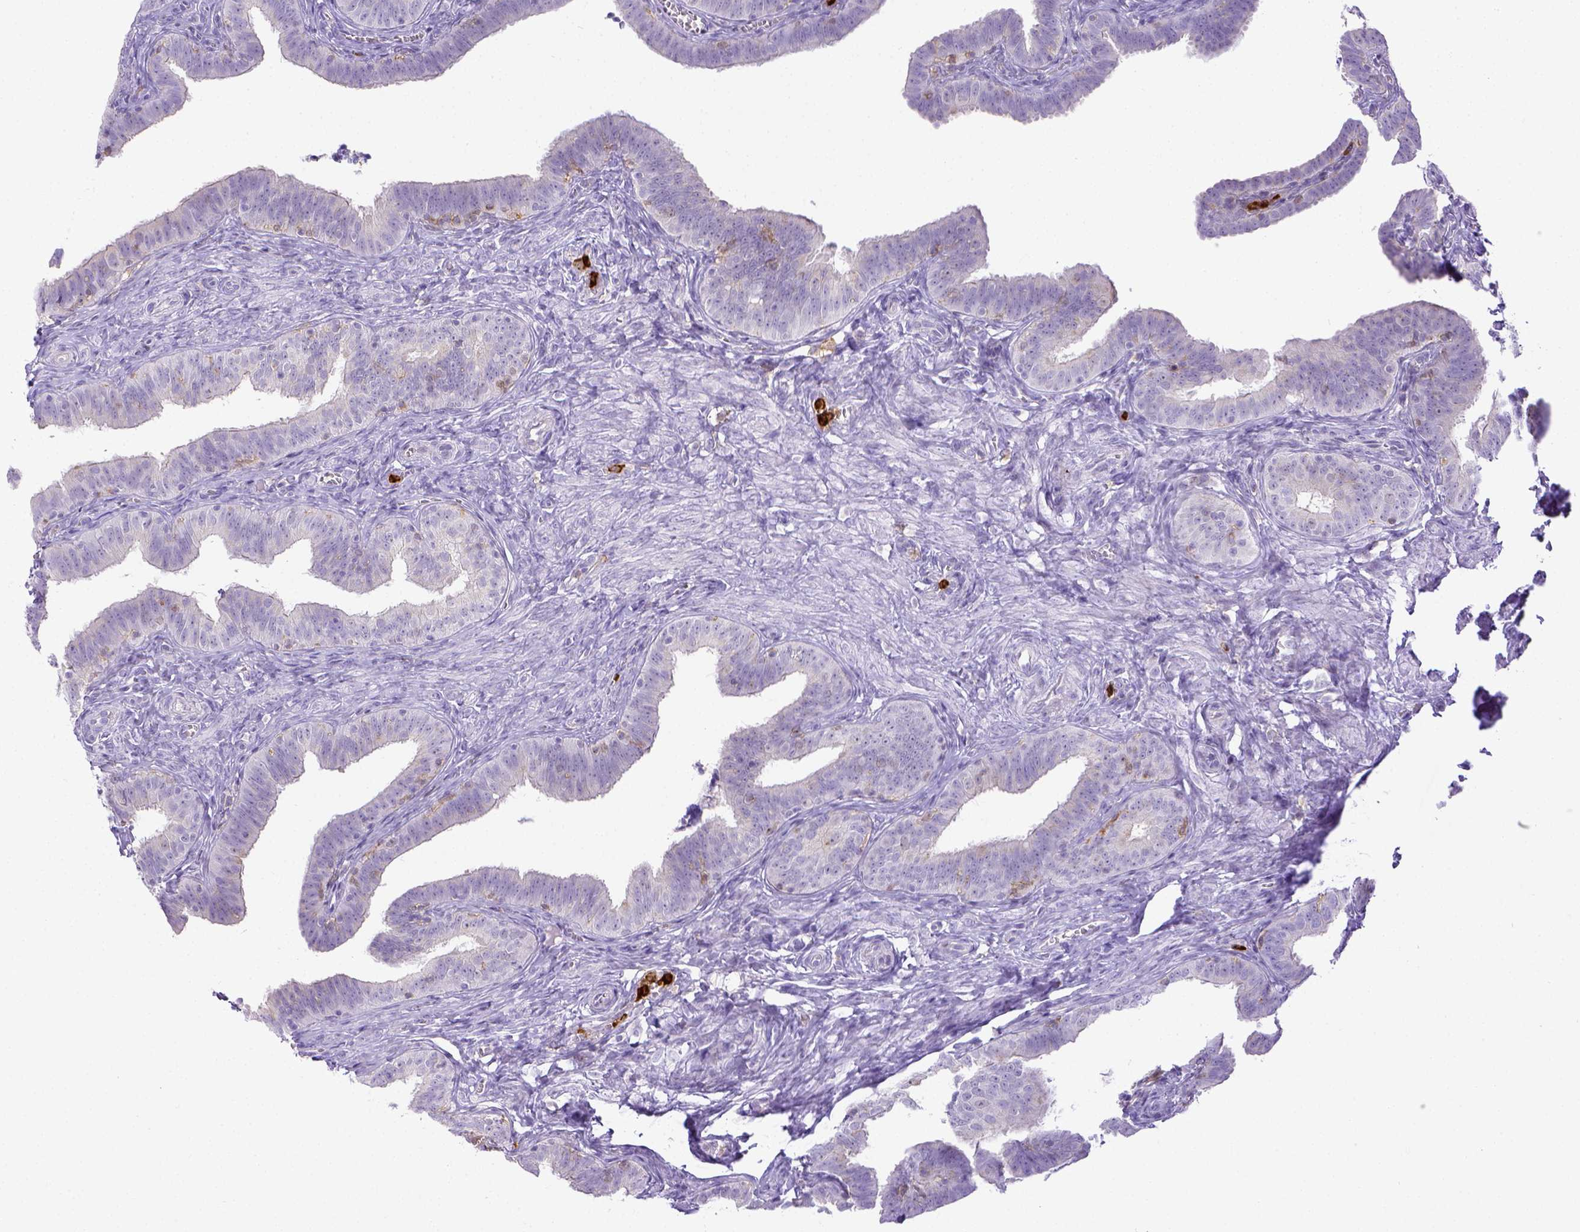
{"staining": {"intensity": "negative", "quantity": "none", "location": "none"}, "tissue": "fallopian tube", "cell_type": "Glandular cells", "image_type": "normal", "snomed": [{"axis": "morphology", "description": "Normal tissue, NOS"}, {"axis": "topography", "description": "Fallopian tube"}], "caption": "Immunohistochemistry (IHC) histopathology image of benign fallopian tube: fallopian tube stained with DAB (3,3'-diaminobenzidine) demonstrates no significant protein expression in glandular cells.", "gene": "ITGAM", "patient": {"sex": "female", "age": 25}}